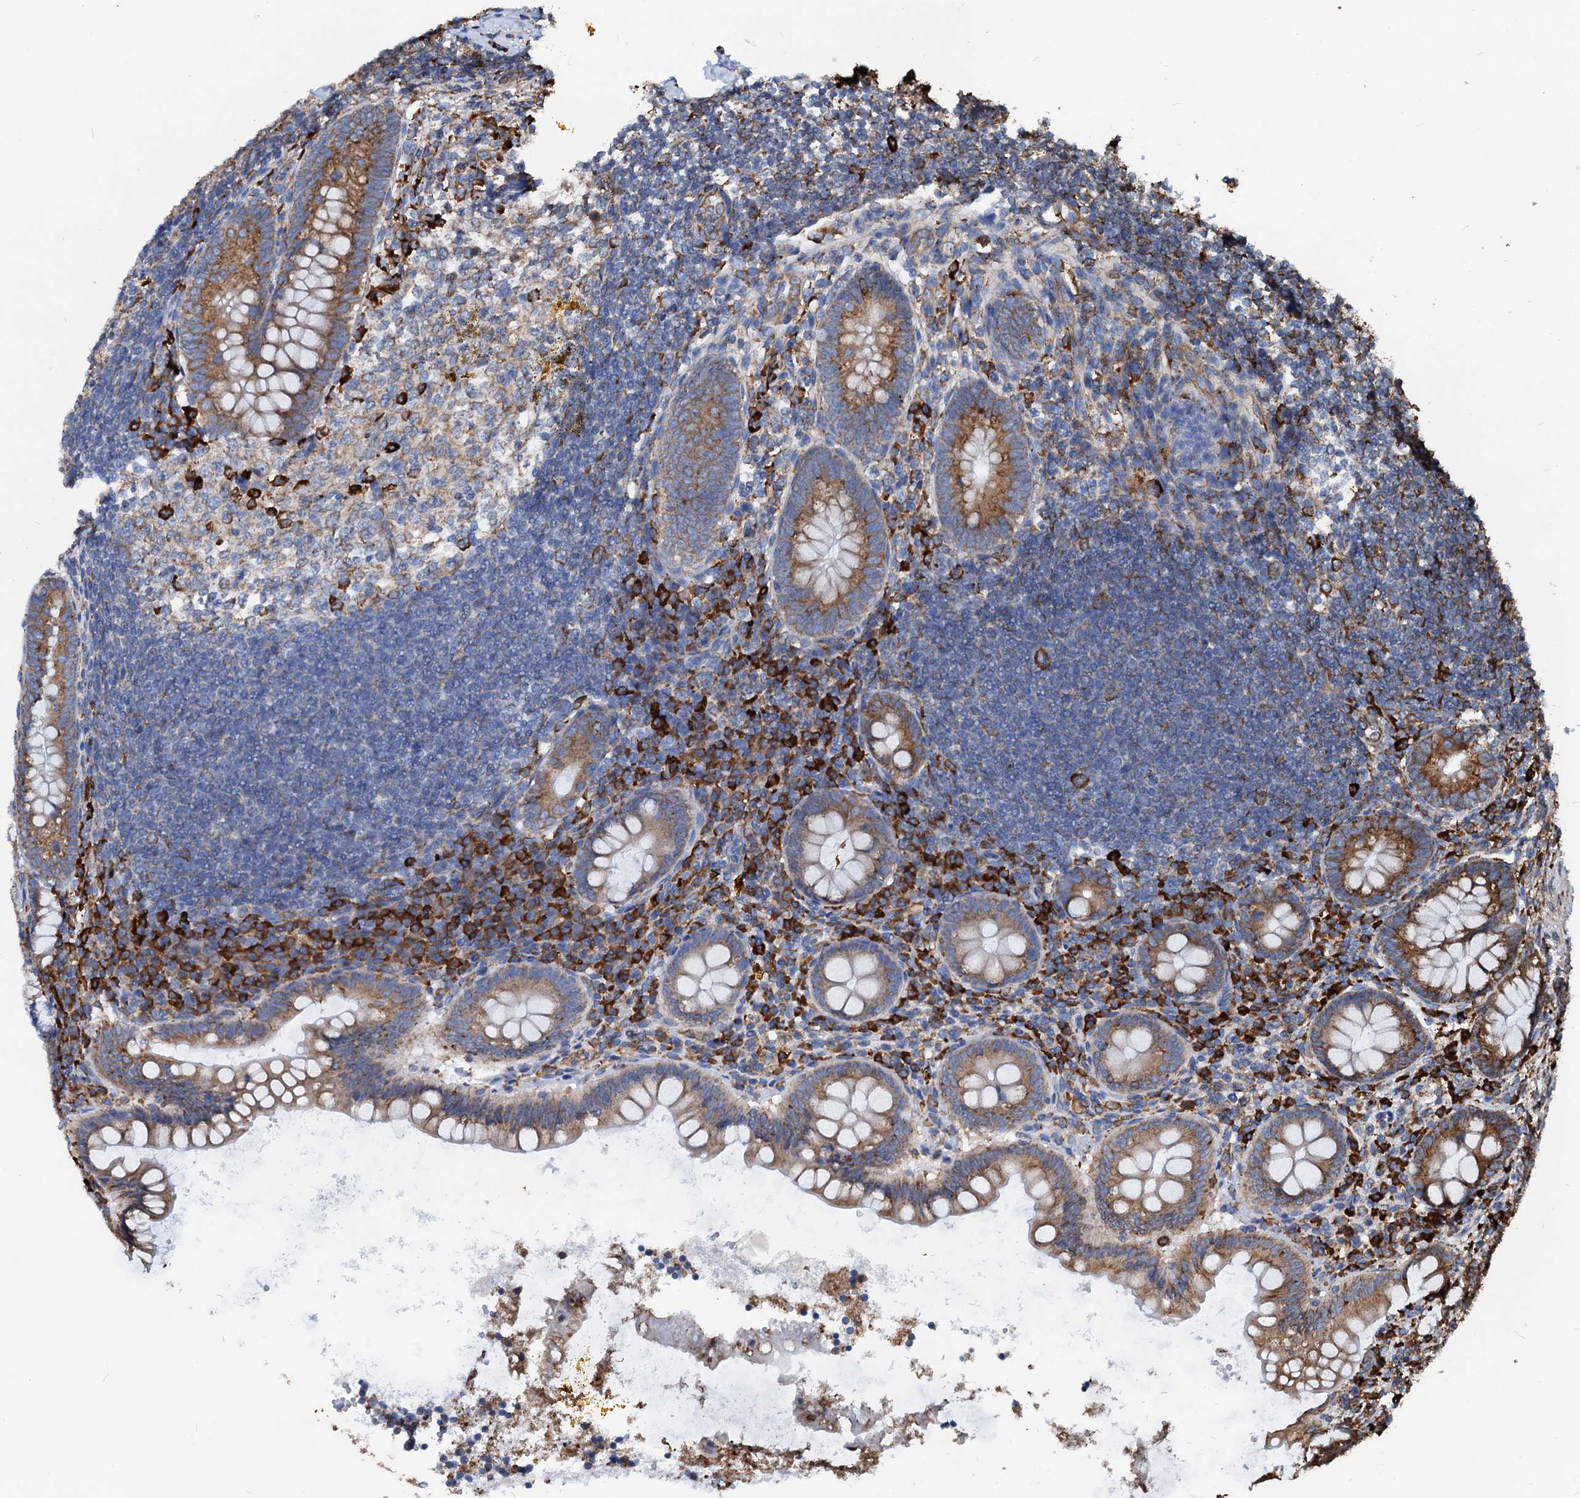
{"staining": {"intensity": "moderate", "quantity": ">75%", "location": "cytoplasmic/membranous"}, "tissue": "appendix", "cell_type": "Glandular cells", "image_type": "normal", "snomed": [{"axis": "morphology", "description": "Normal tissue, NOS"}, {"axis": "topography", "description": "Appendix"}], "caption": "The micrograph reveals immunohistochemical staining of normal appendix. There is moderate cytoplasmic/membranous positivity is present in approximately >75% of glandular cells.", "gene": "HSPA5", "patient": {"sex": "female", "age": 33}}